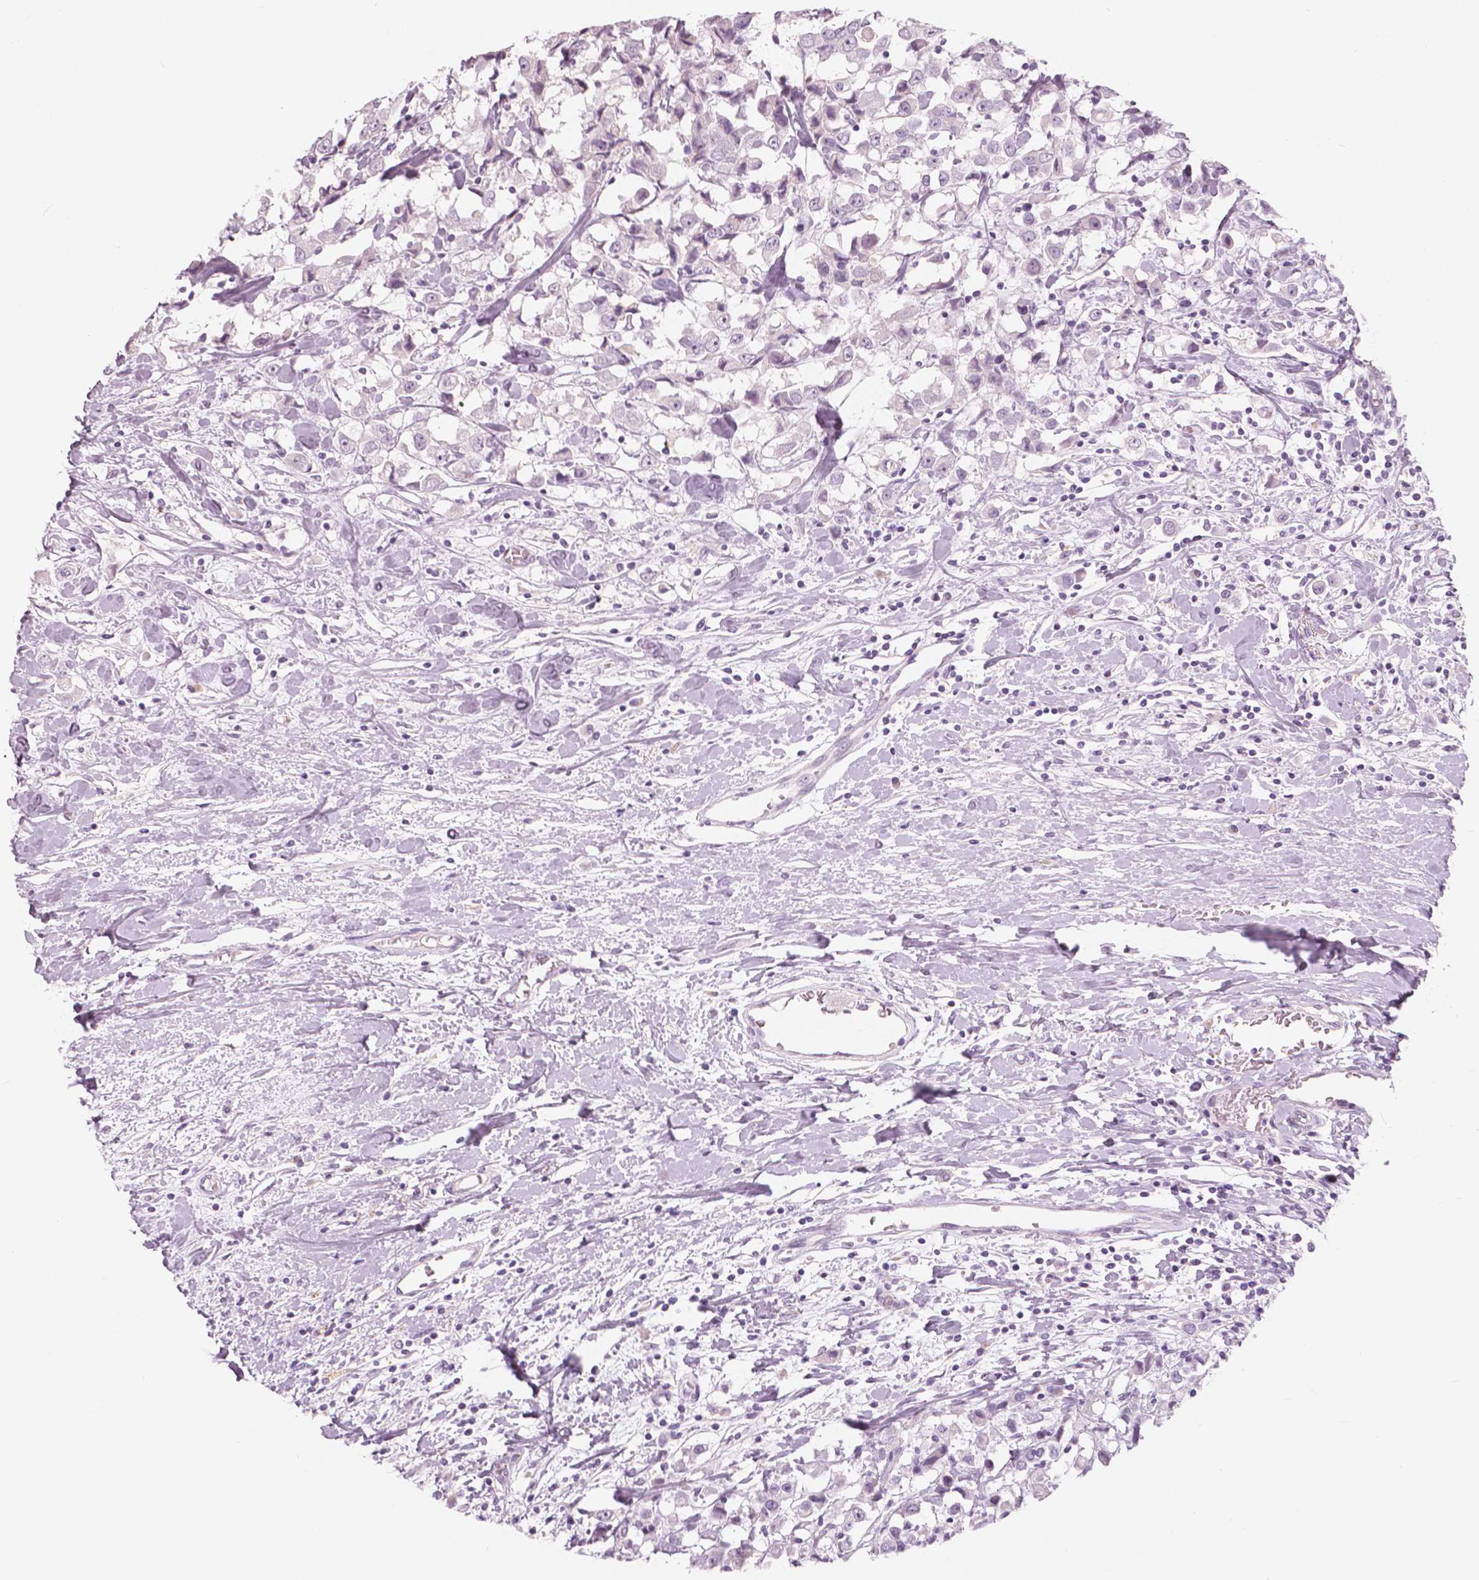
{"staining": {"intensity": "negative", "quantity": "none", "location": "none"}, "tissue": "breast cancer", "cell_type": "Tumor cells", "image_type": "cancer", "snomed": [{"axis": "morphology", "description": "Duct carcinoma"}, {"axis": "topography", "description": "Breast"}], "caption": "Tumor cells are negative for protein expression in human breast infiltrating ductal carcinoma.", "gene": "A4GNT", "patient": {"sex": "female", "age": 61}}